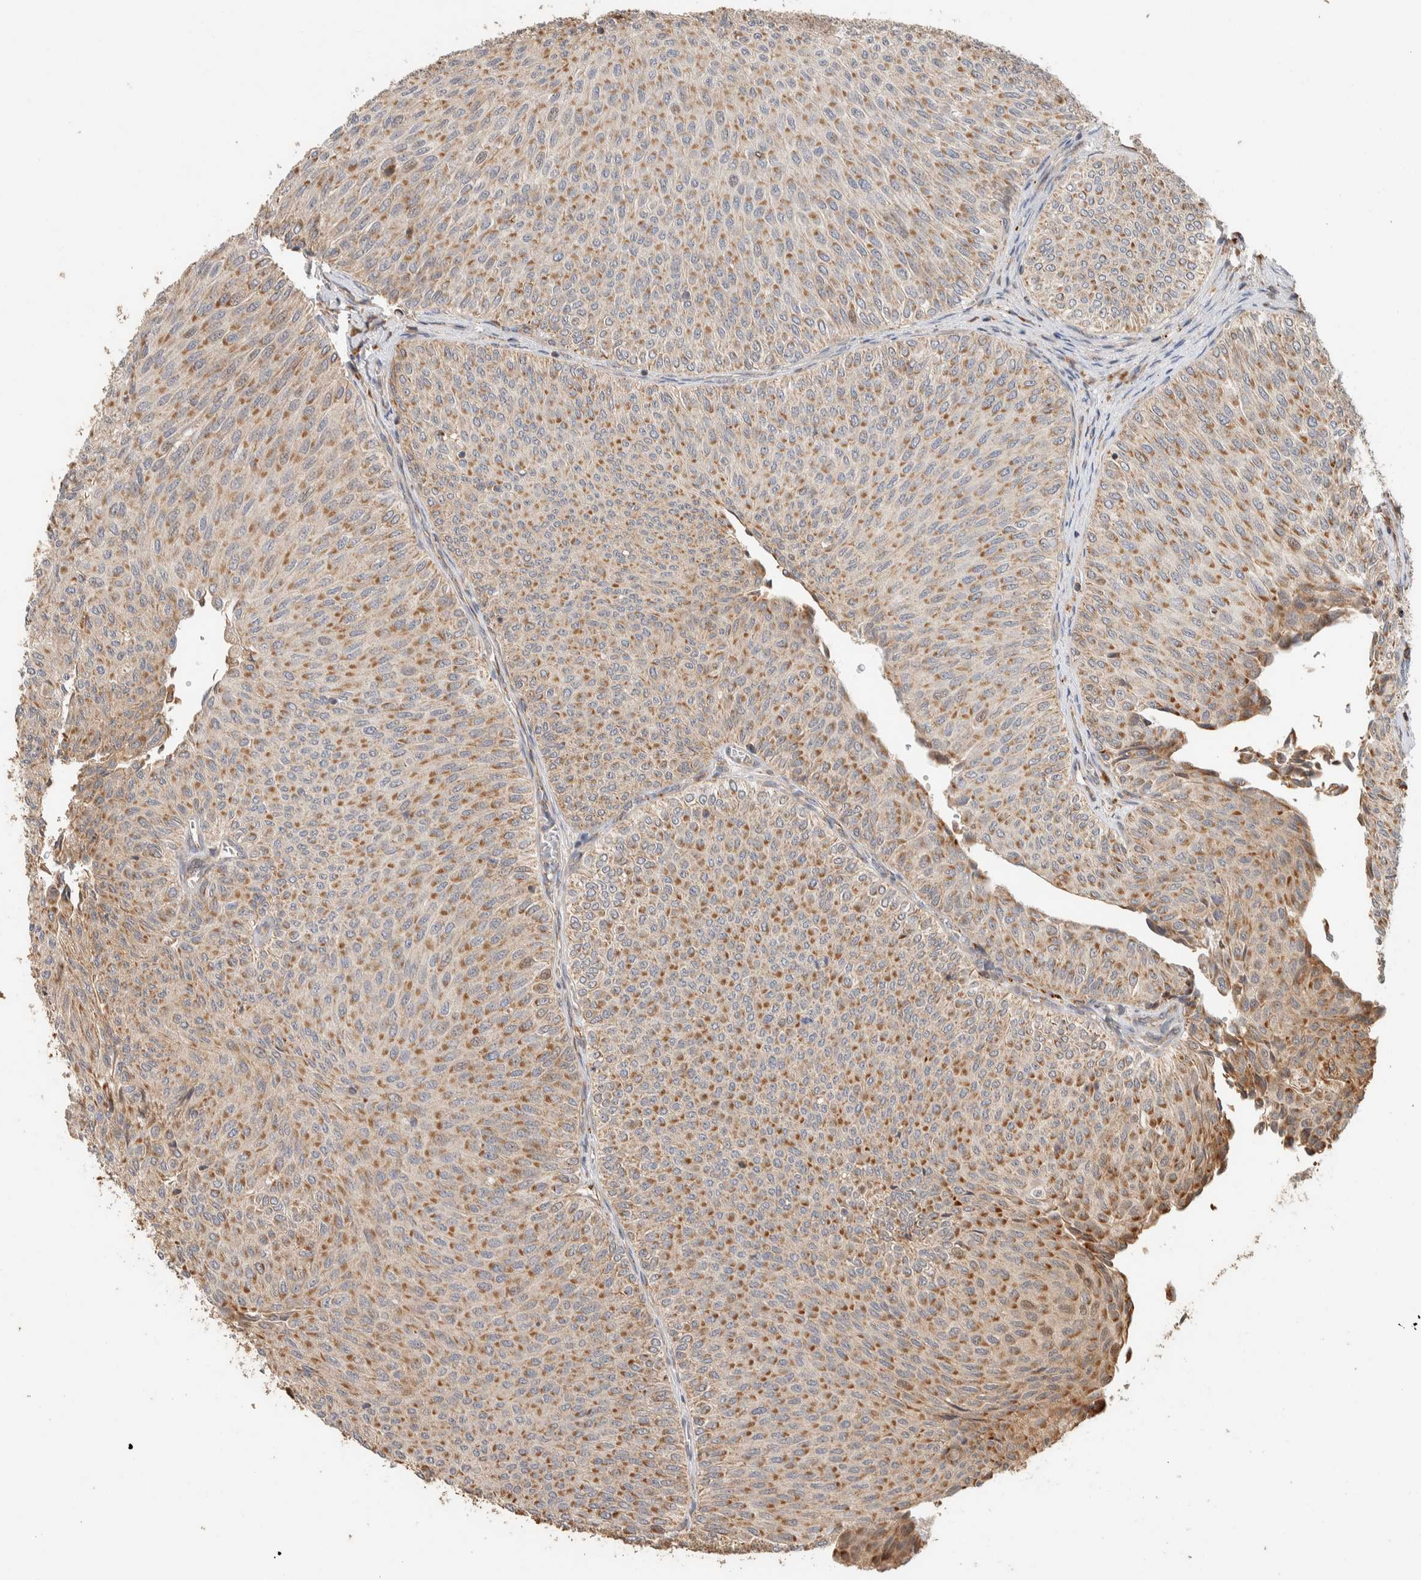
{"staining": {"intensity": "moderate", "quantity": ">75%", "location": "cytoplasmic/membranous"}, "tissue": "urothelial cancer", "cell_type": "Tumor cells", "image_type": "cancer", "snomed": [{"axis": "morphology", "description": "Urothelial carcinoma, Low grade"}, {"axis": "topography", "description": "Urinary bladder"}], "caption": "Immunohistochemistry (IHC) (DAB) staining of human urothelial carcinoma (low-grade) shows moderate cytoplasmic/membranous protein staining in about >75% of tumor cells. The protein of interest is shown in brown color, while the nuclei are stained blue.", "gene": "KIF9", "patient": {"sex": "male", "age": 78}}